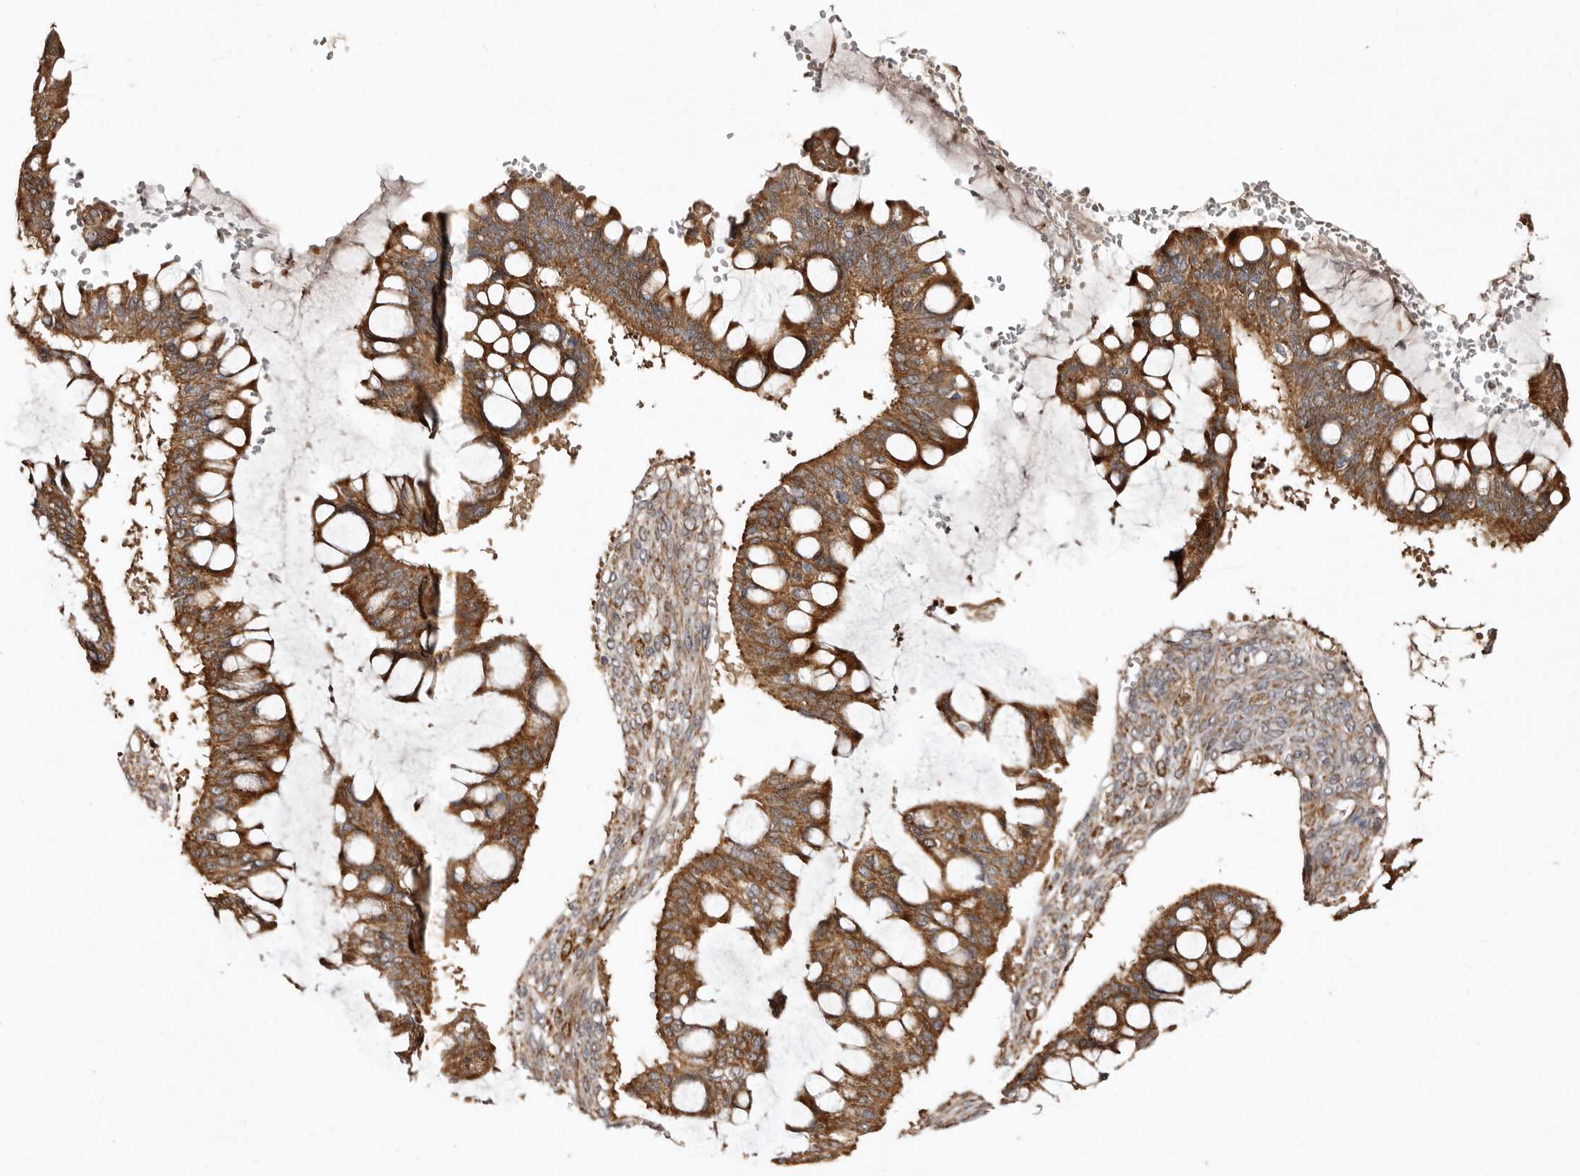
{"staining": {"intensity": "strong", "quantity": ">75%", "location": "cytoplasmic/membranous"}, "tissue": "ovarian cancer", "cell_type": "Tumor cells", "image_type": "cancer", "snomed": [{"axis": "morphology", "description": "Cystadenocarcinoma, mucinous, NOS"}, {"axis": "topography", "description": "Ovary"}], "caption": "Tumor cells show high levels of strong cytoplasmic/membranous positivity in approximately >75% of cells in mucinous cystadenocarcinoma (ovarian). Immunohistochemistry stains the protein in brown and the nuclei are stained blue.", "gene": "MACC1", "patient": {"sex": "female", "age": 73}}